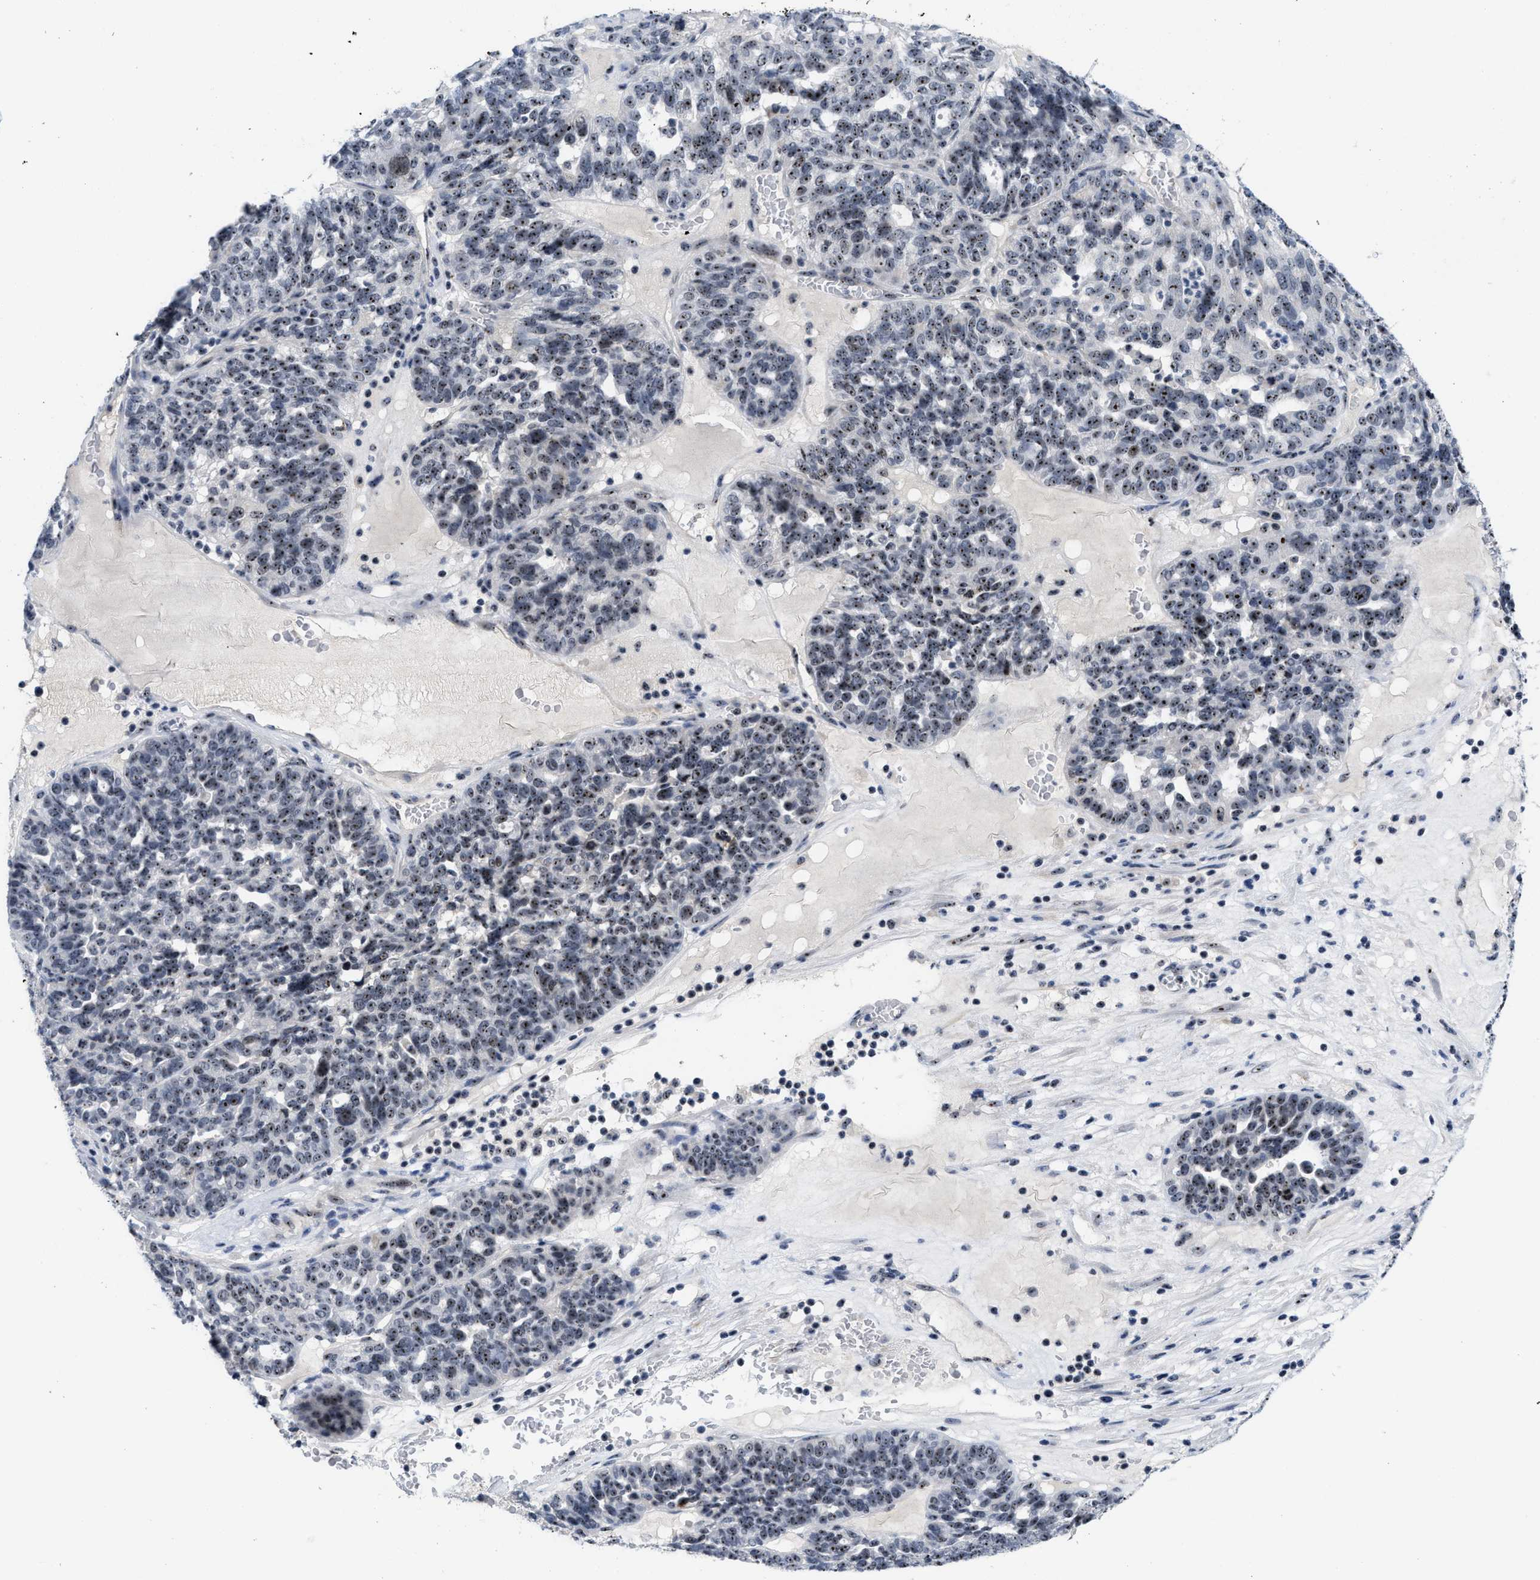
{"staining": {"intensity": "moderate", "quantity": ">75%", "location": "nuclear"}, "tissue": "ovarian cancer", "cell_type": "Tumor cells", "image_type": "cancer", "snomed": [{"axis": "morphology", "description": "Cystadenocarcinoma, serous, NOS"}, {"axis": "topography", "description": "Ovary"}], "caption": "Immunohistochemical staining of serous cystadenocarcinoma (ovarian) displays moderate nuclear protein positivity in approximately >75% of tumor cells.", "gene": "NOP58", "patient": {"sex": "female", "age": 59}}